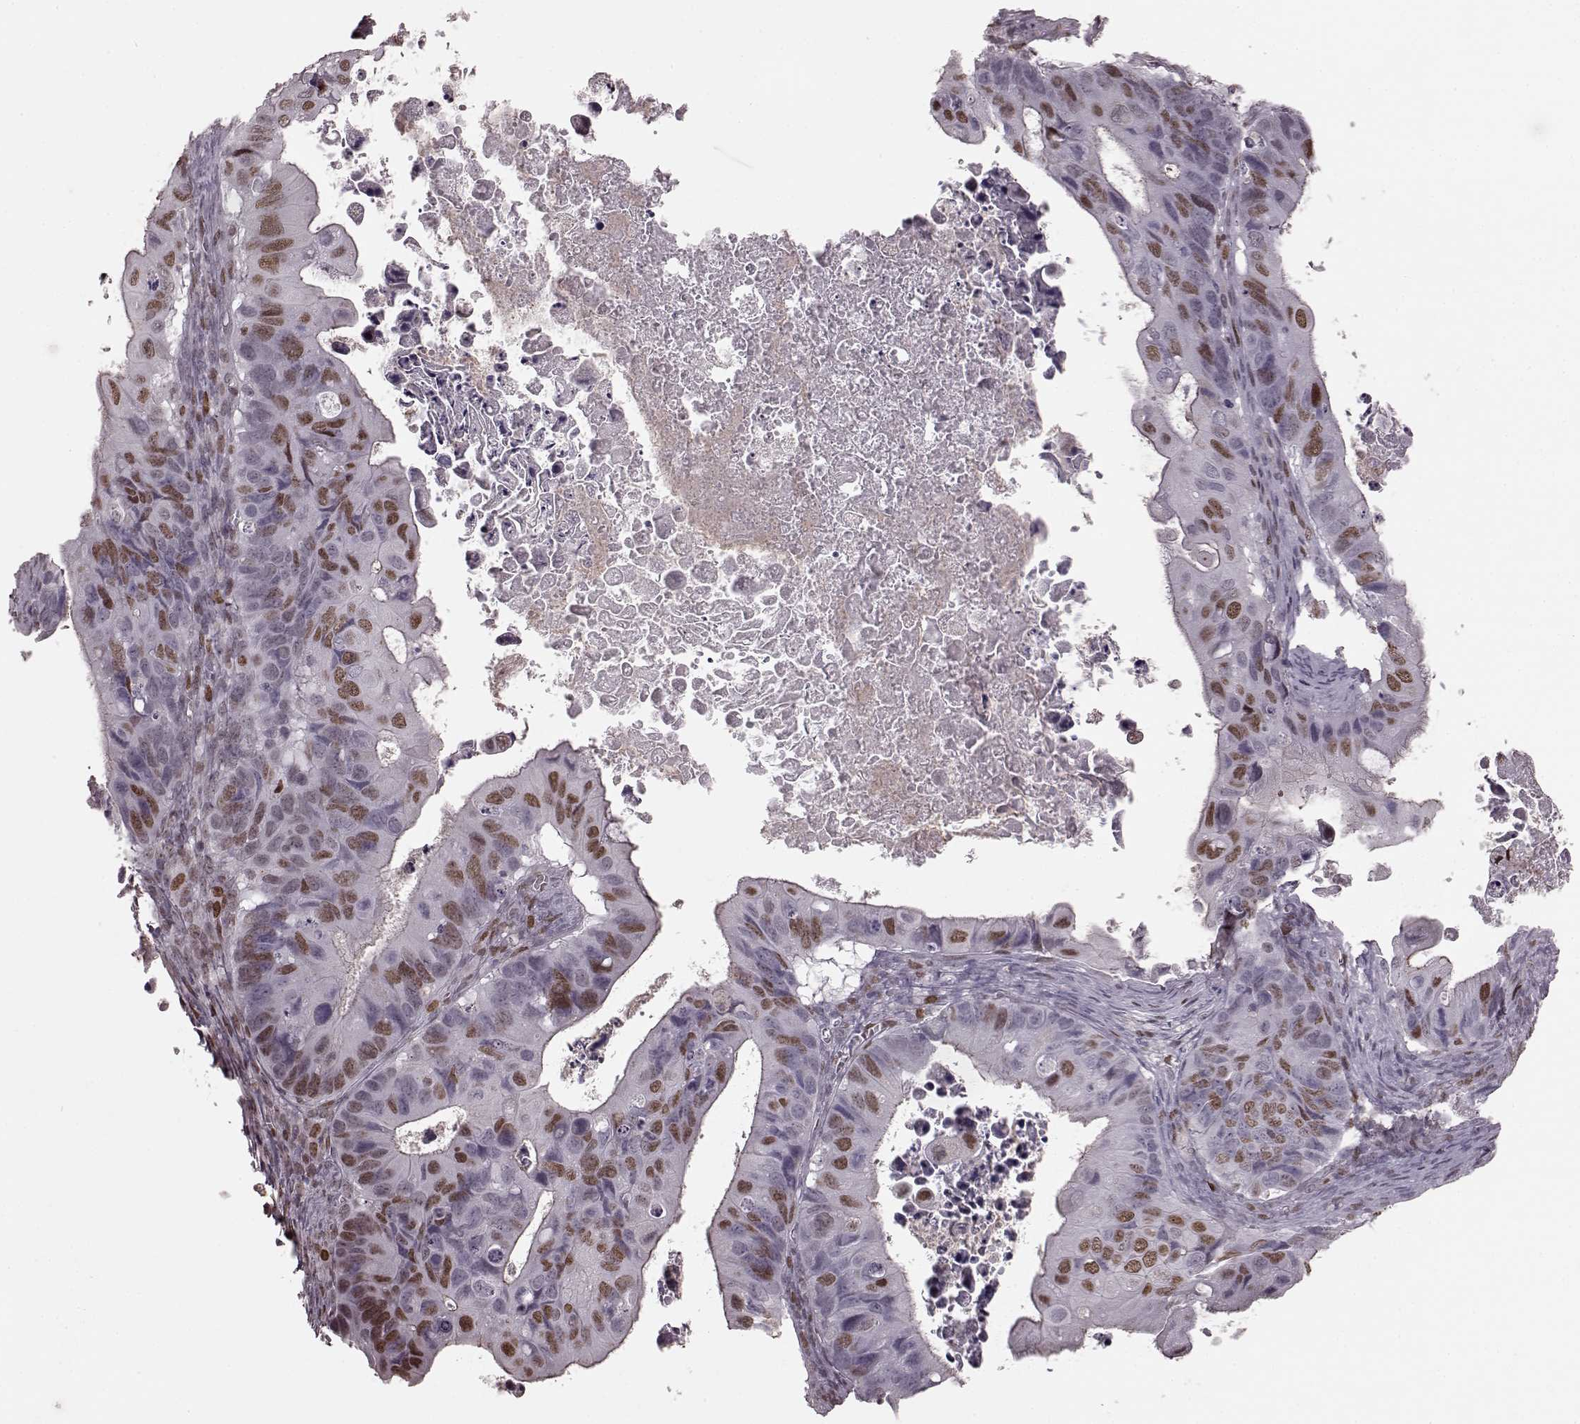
{"staining": {"intensity": "moderate", "quantity": "25%-75%", "location": "nuclear"}, "tissue": "ovarian cancer", "cell_type": "Tumor cells", "image_type": "cancer", "snomed": [{"axis": "morphology", "description": "Cystadenocarcinoma, mucinous, NOS"}, {"axis": "topography", "description": "Ovary"}], "caption": "Ovarian cancer was stained to show a protein in brown. There is medium levels of moderate nuclear expression in about 25%-75% of tumor cells.", "gene": "NR2C1", "patient": {"sex": "female", "age": 64}}